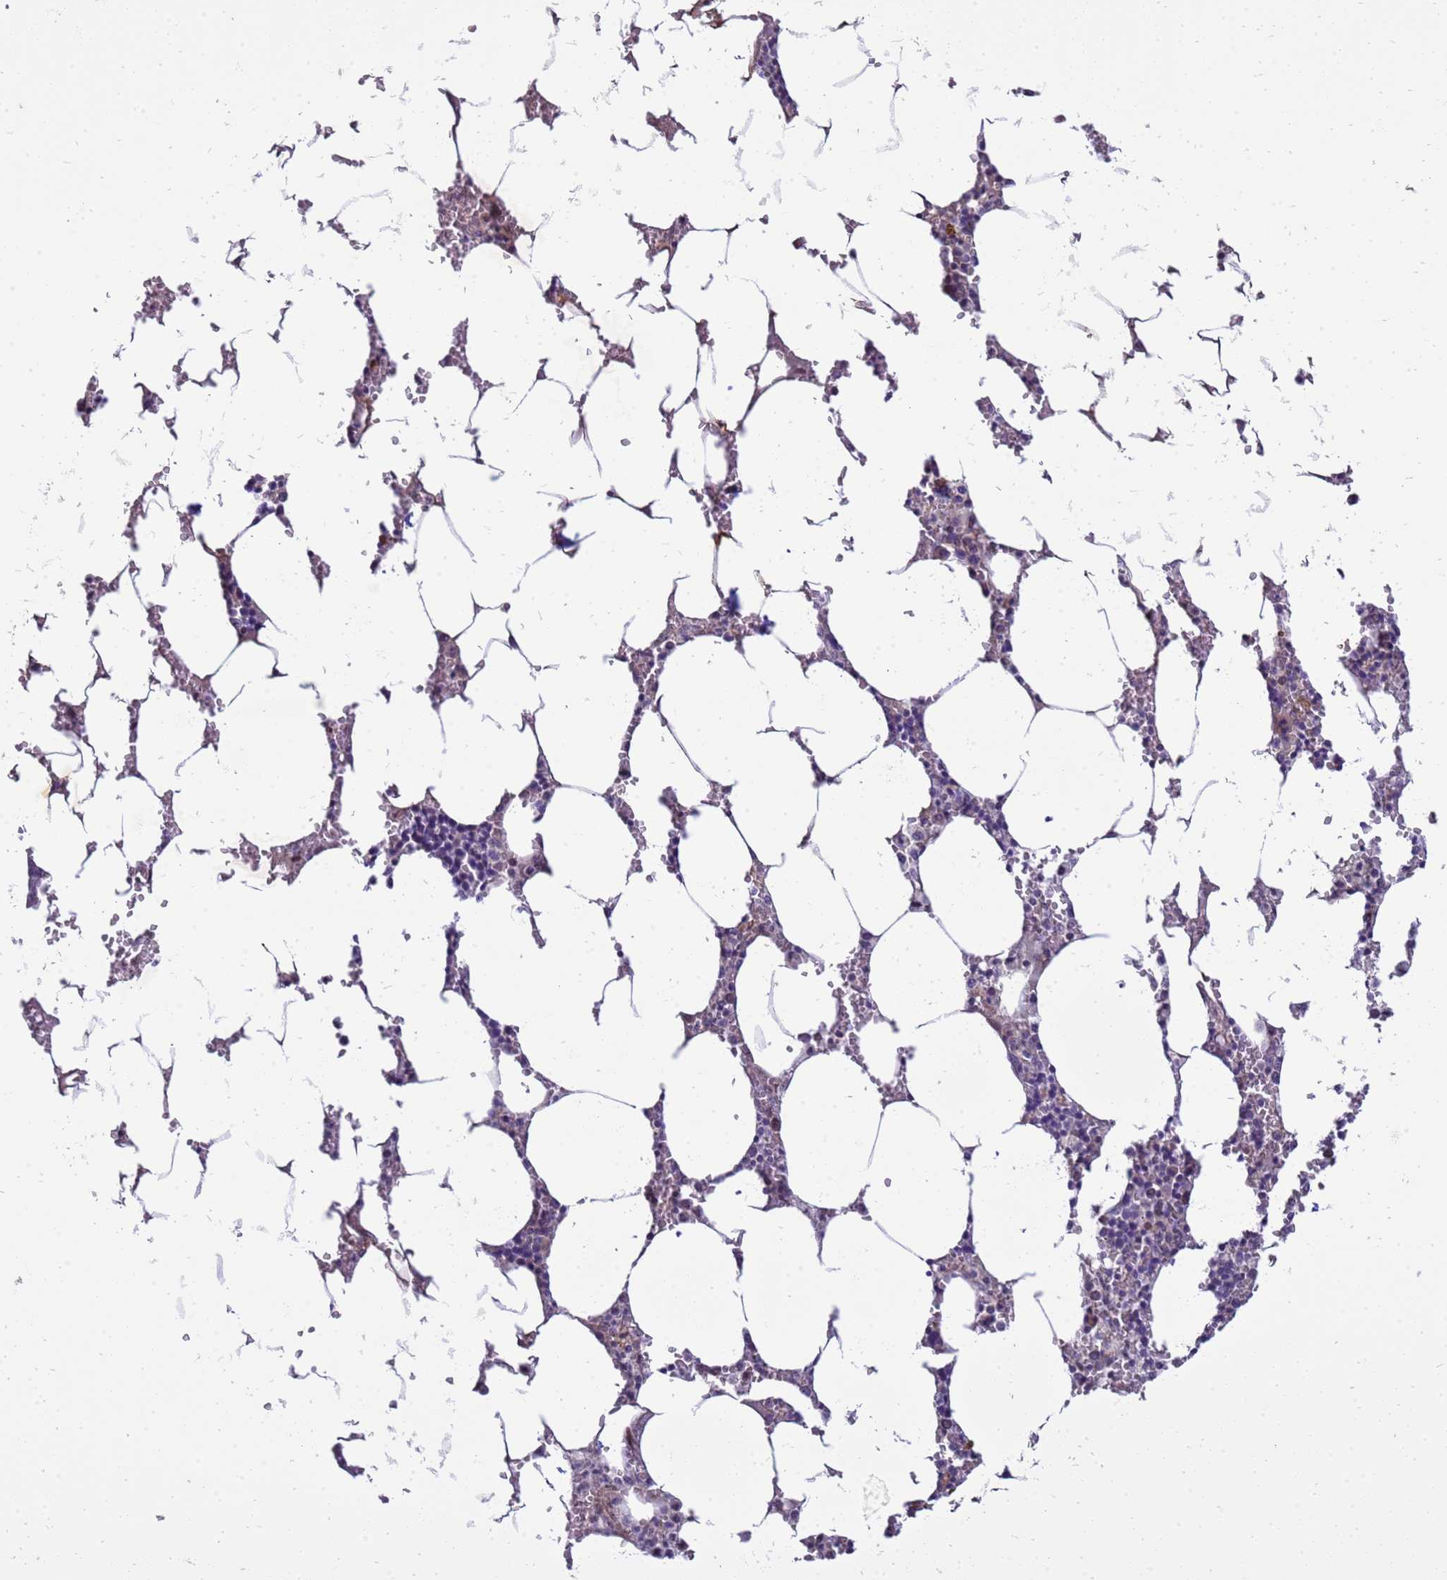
{"staining": {"intensity": "negative", "quantity": "none", "location": "none"}, "tissue": "bone marrow", "cell_type": "Hematopoietic cells", "image_type": "normal", "snomed": [{"axis": "morphology", "description": "Normal tissue, NOS"}, {"axis": "topography", "description": "Bone marrow"}], "caption": "Bone marrow stained for a protein using immunohistochemistry demonstrates no positivity hematopoietic cells.", "gene": "RSPO1", "patient": {"sex": "male", "age": 70}}